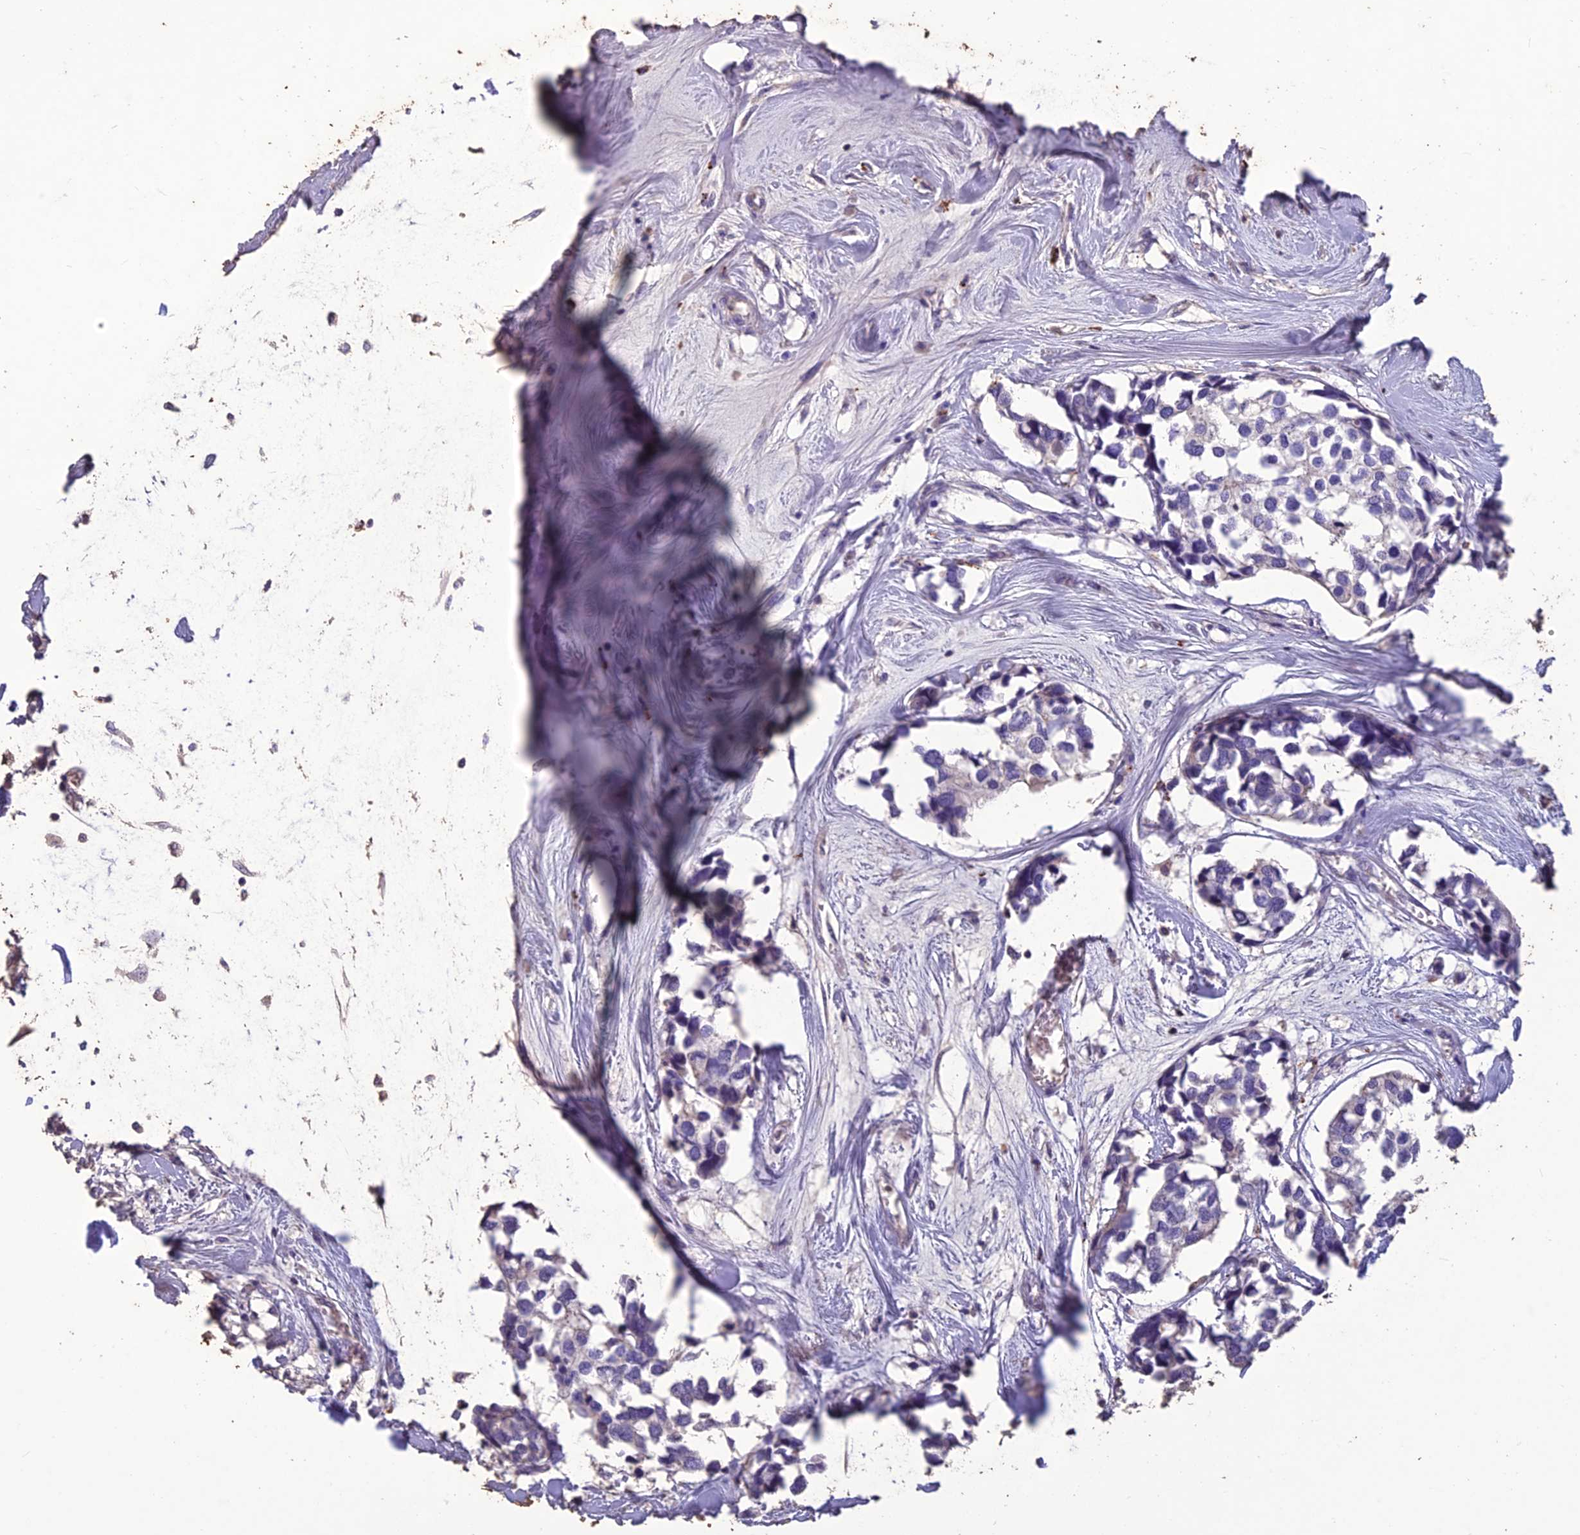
{"staining": {"intensity": "negative", "quantity": "none", "location": "none"}, "tissue": "breast cancer", "cell_type": "Tumor cells", "image_type": "cancer", "snomed": [{"axis": "morphology", "description": "Duct carcinoma"}, {"axis": "topography", "description": "Breast"}], "caption": "A high-resolution micrograph shows immunohistochemistry staining of breast infiltrating ductal carcinoma, which demonstrates no significant staining in tumor cells.", "gene": "IFT172", "patient": {"sex": "female", "age": 83}}